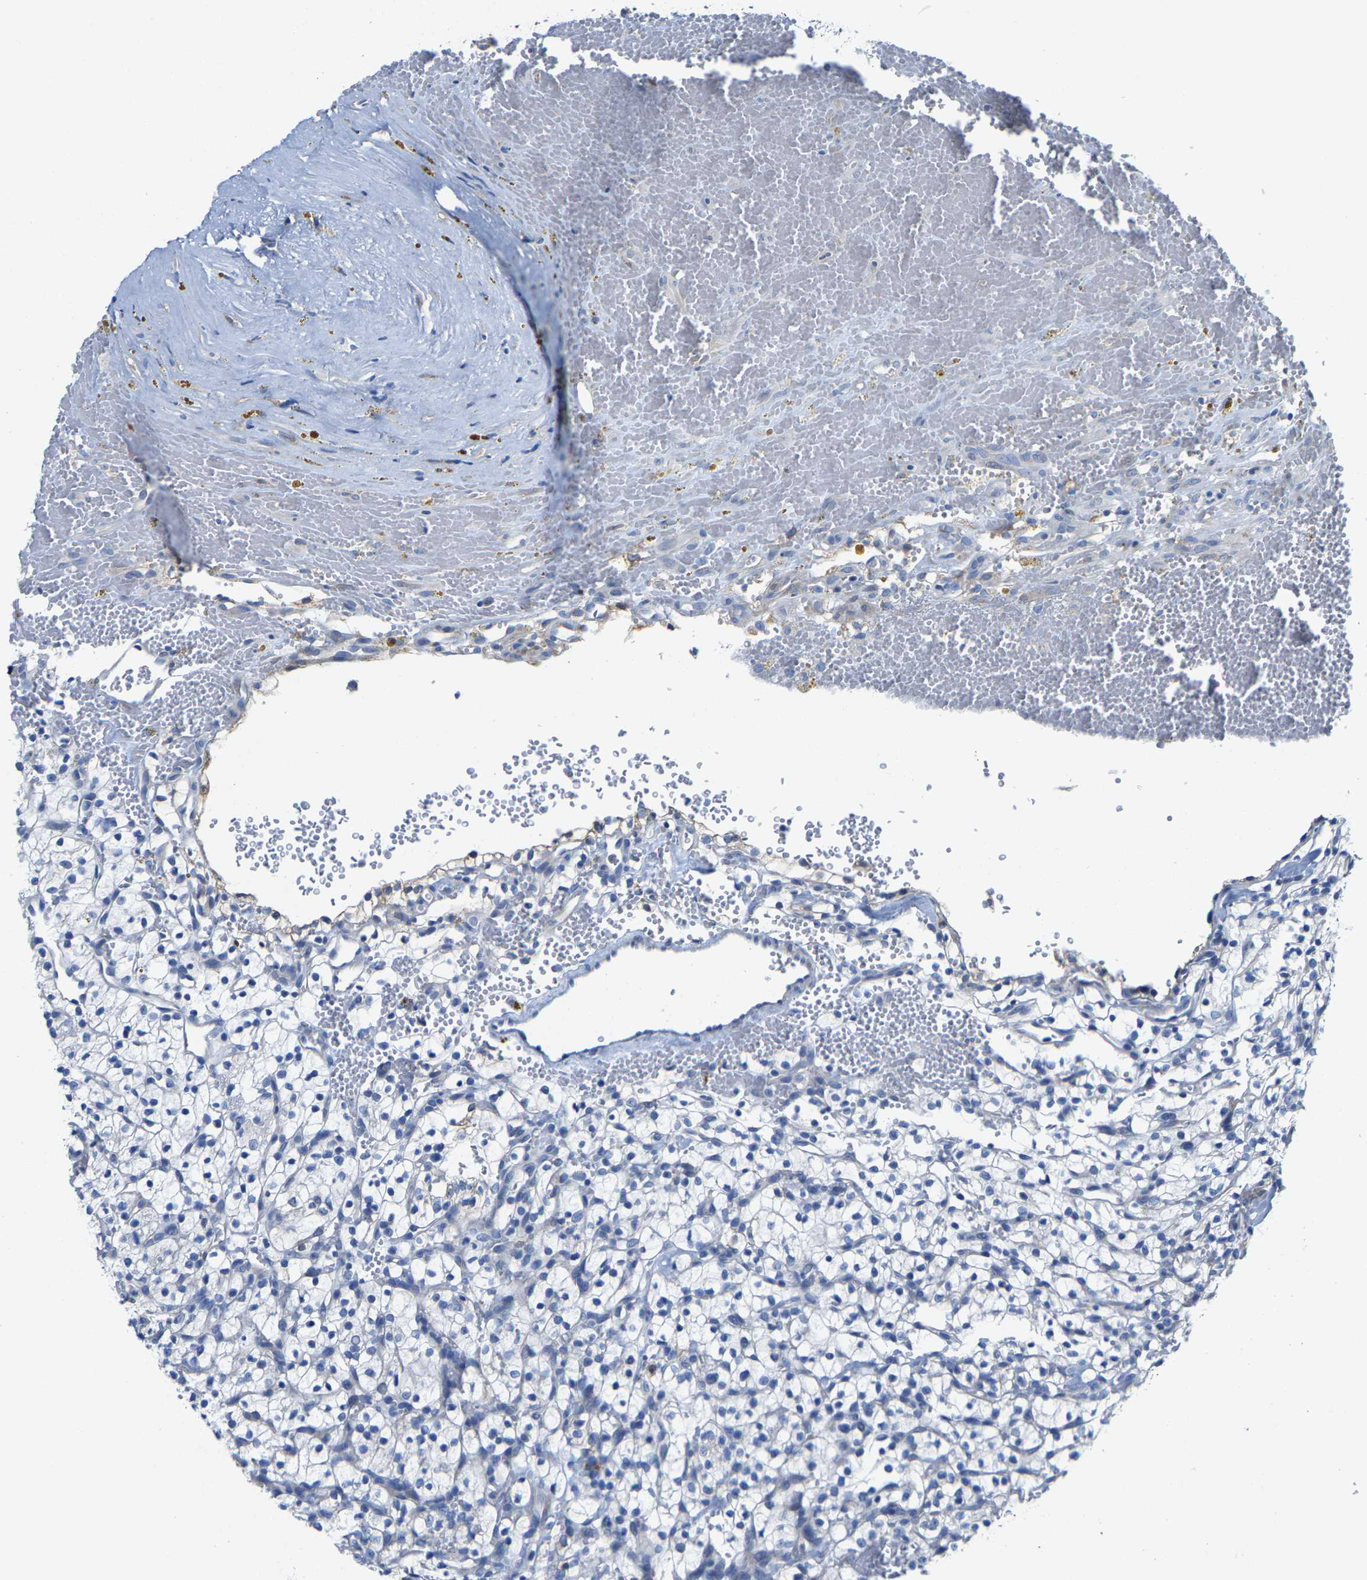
{"staining": {"intensity": "negative", "quantity": "none", "location": "none"}, "tissue": "renal cancer", "cell_type": "Tumor cells", "image_type": "cancer", "snomed": [{"axis": "morphology", "description": "Adenocarcinoma, NOS"}, {"axis": "topography", "description": "Kidney"}], "caption": "Tumor cells show no significant protein positivity in adenocarcinoma (renal). (Stains: DAB (3,3'-diaminobenzidine) immunohistochemistry (IHC) with hematoxylin counter stain, Microscopy: brightfield microscopy at high magnification).", "gene": "DSCAM", "patient": {"sex": "female", "age": 57}}